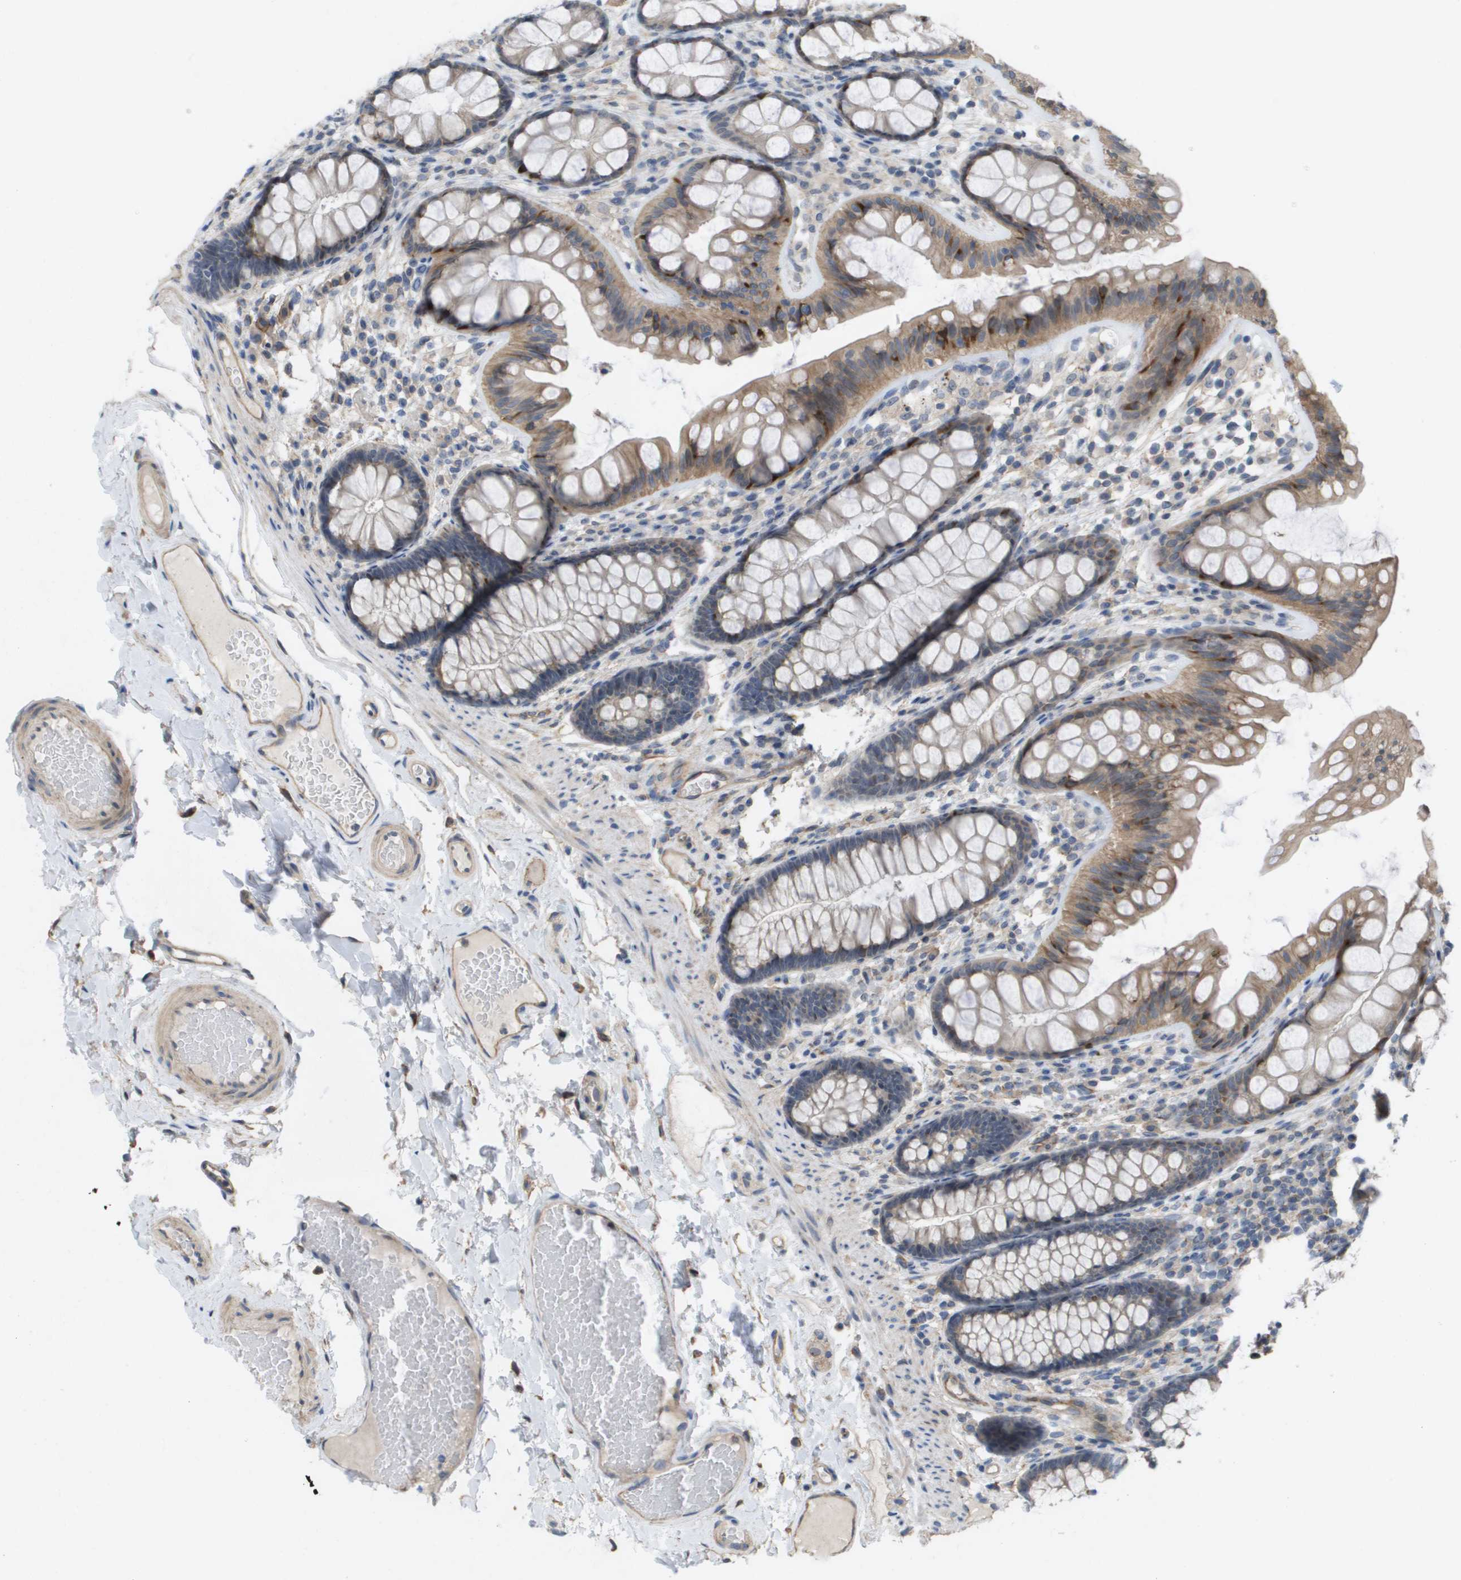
{"staining": {"intensity": "moderate", "quantity": "25%-75%", "location": "cytoplasmic/membranous"}, "tissue": "colon", "cell_type": "Endothelial cells", "image_type": "normal", "snomed": [{"axis": "morphology", "description": "Normal tissue, NOS"}, {"axis": "topography", "description": "Colon"}], "caption": "DAB (3,3'-diaminobenzidine) immunohistochemical staining of unremarkable human colon displays moderate cytoplasmic/membranous protein expression in about 25%-75% of endothelial cells.", "gene": "MTARC2", "patient": {"sex": "female", "age": 56}}